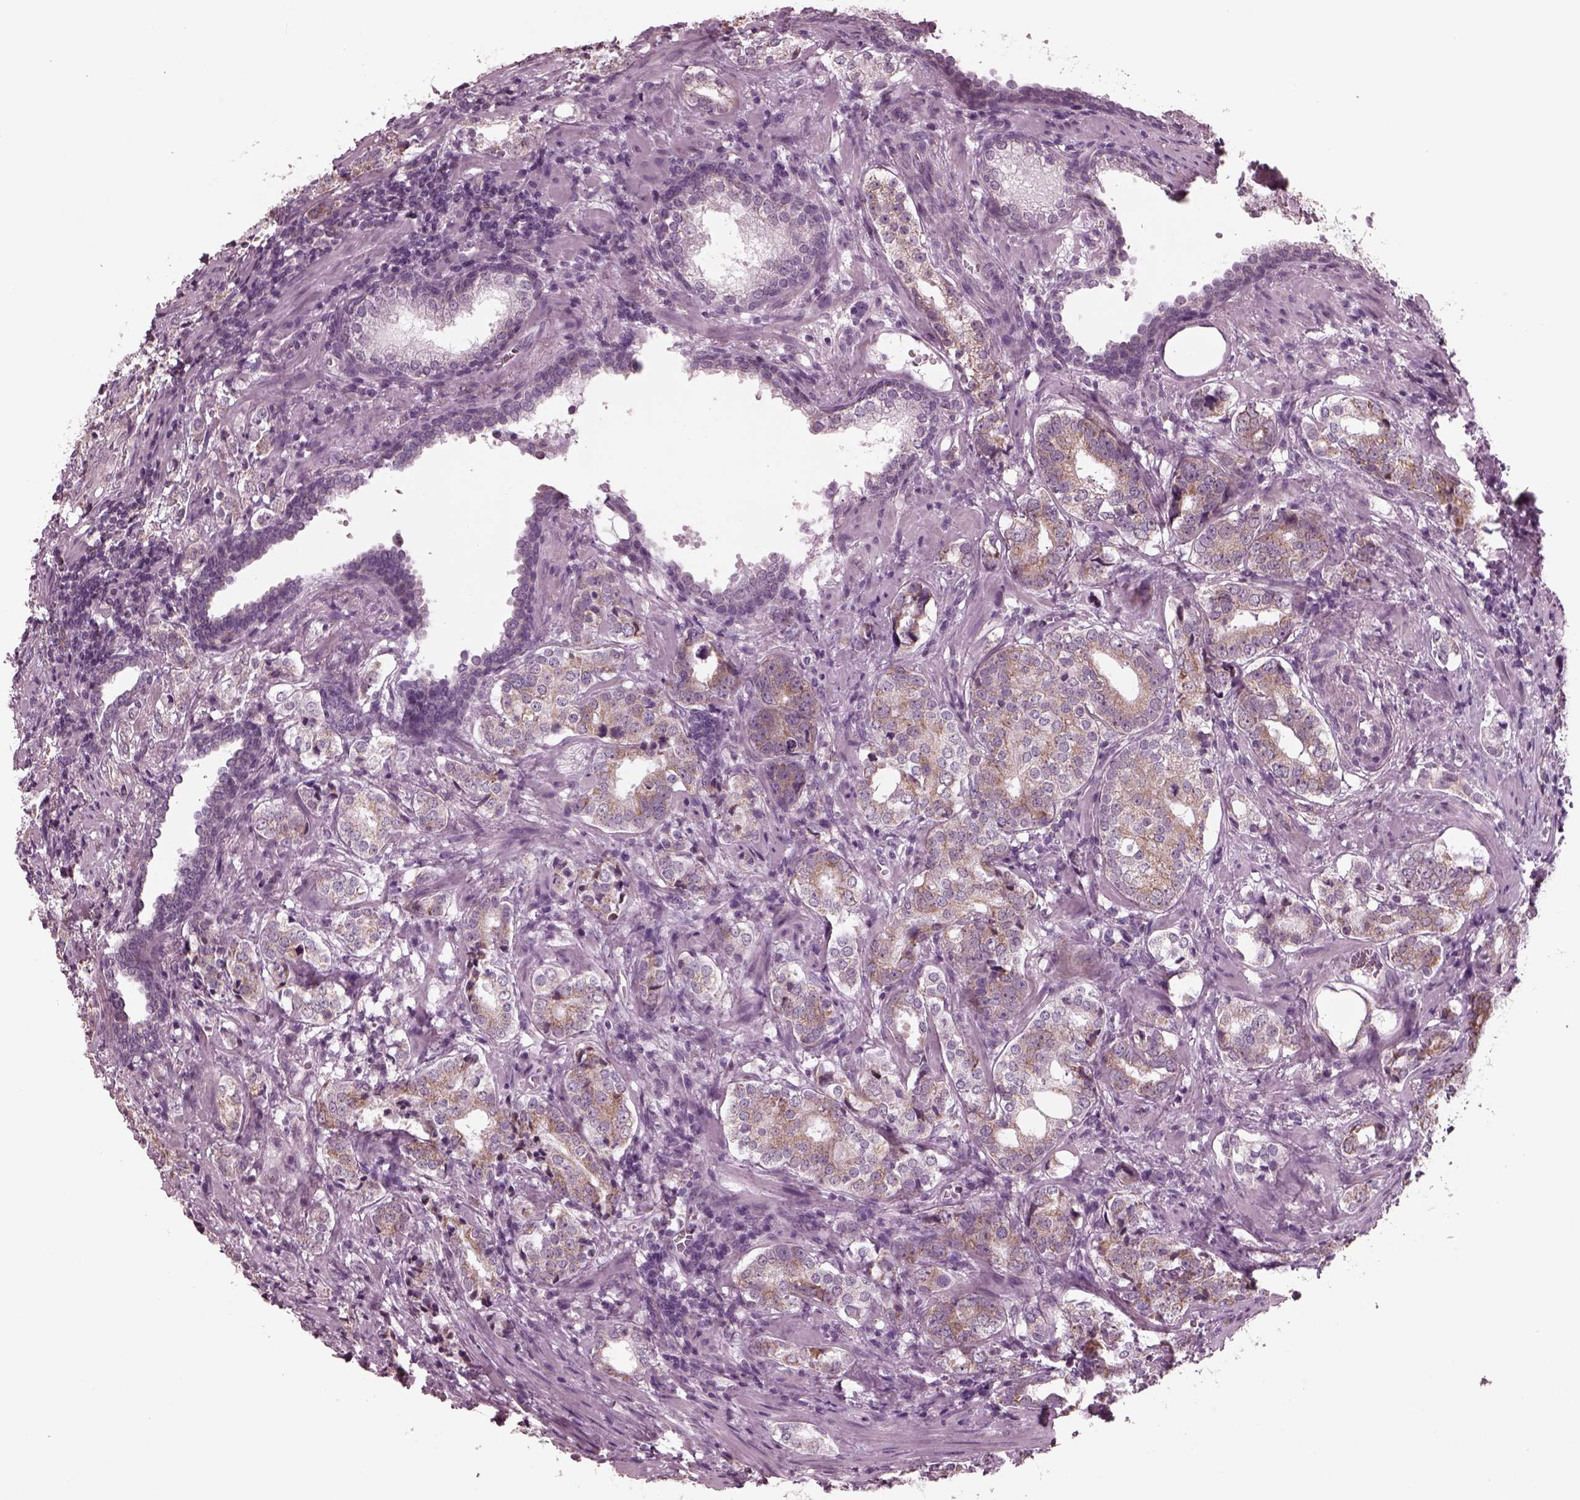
{"staining": {"intensity": "moderate", "quantity": "<25%", "location": "cytoplasmic/membranous"}, "tissue": "prostate cancer", "cell_type": "Tumor cells", "image_type": "cancer", "snomed": [{"axis": "morphology", "description": "Adenocarcinoma, NOS"}, {"axis": "topography", "description": "Prostate and seminal vesicle, NOS"}], "caption": "High-magnification brightfield microscopy of adenocarcinoma (prostate) stained with DAB (brown) and counterstained with hematoxylin (blue). tumor cells exhibit moderate cytoplasmic/membranous positivity is seen in approximately<25% of cells.", "gene": "CELSR3", "patient": {"sex": "male", "age": 63}}